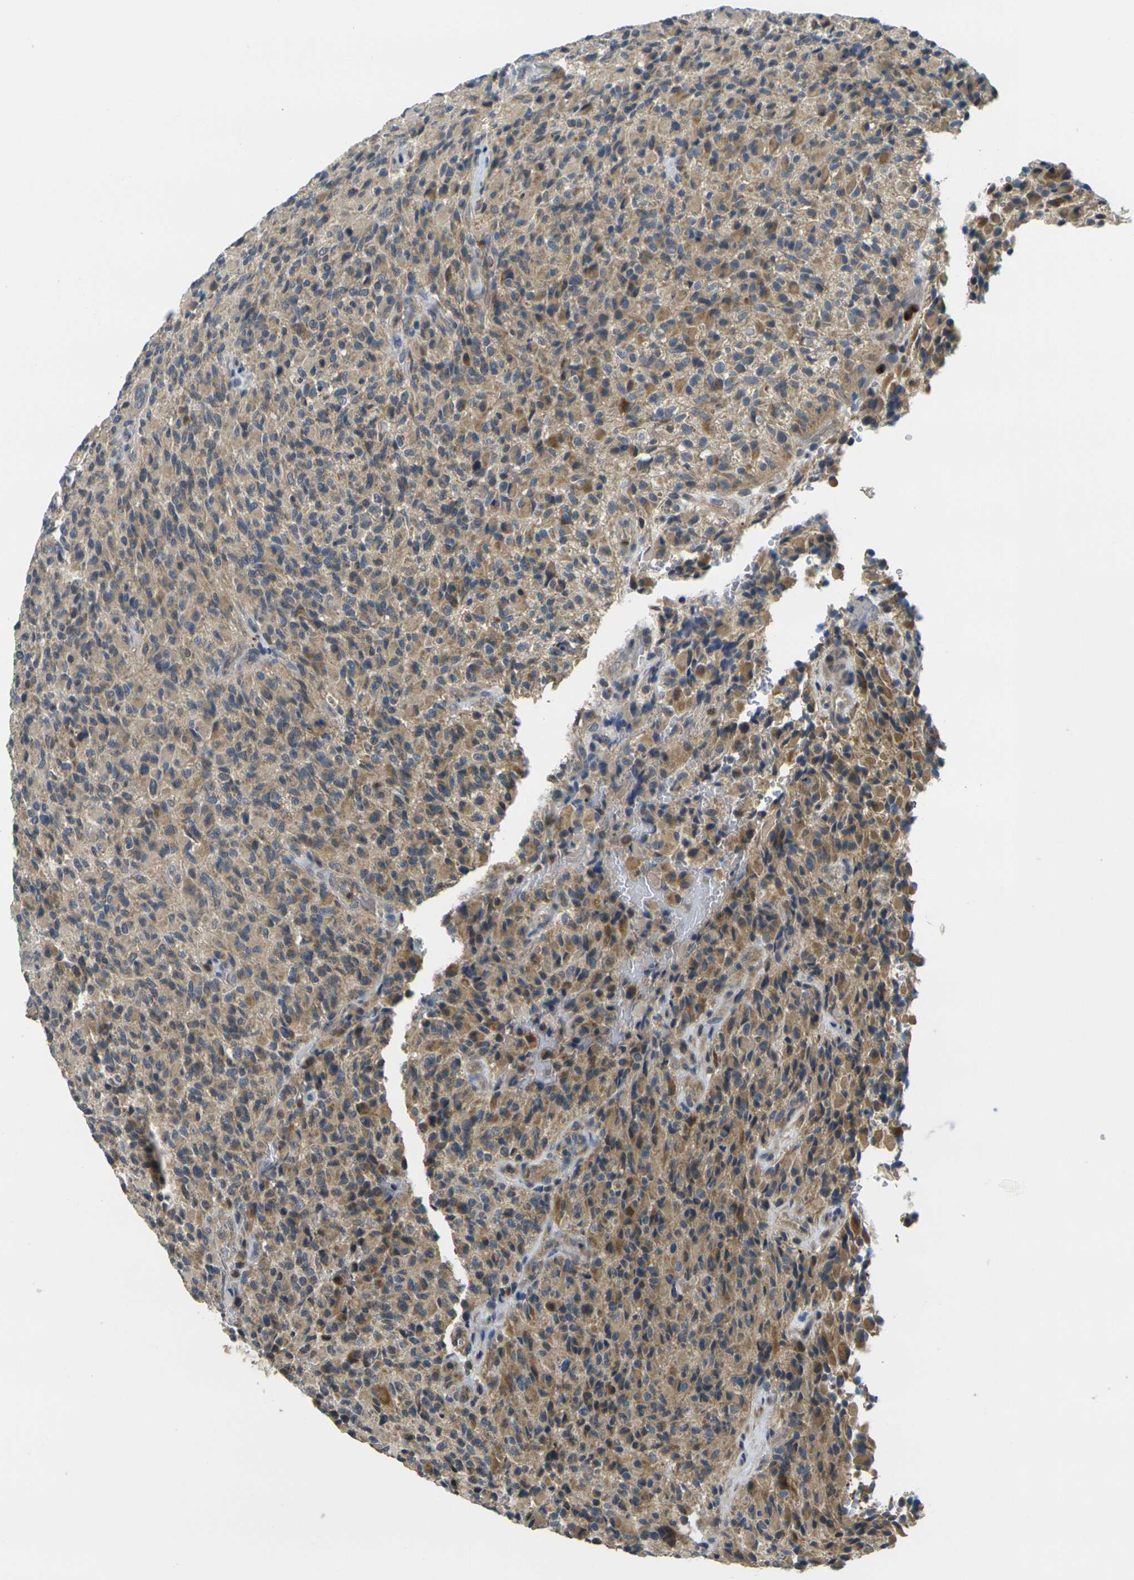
{"staining": {"intensity": "moderate", "quantity": "25%-75%", "location": "cytoplasmic/membranous"}, "tissue": "glioma", "cell_type": "Tumor cells", "image_type": "cancer", "snomed": [{"axis": "morphology", "description": "Glioma, malignant, High grade"}, {"axis": "topography", "description": "Brain"}], "caption": "Moderate cytoplasmic/membranous staining is seen in approximately 25%-75% of tumor cells in malignant glioma (high-grade).", "gene": "MINAR2", "patient": {"sex": "male", "age": 71}}